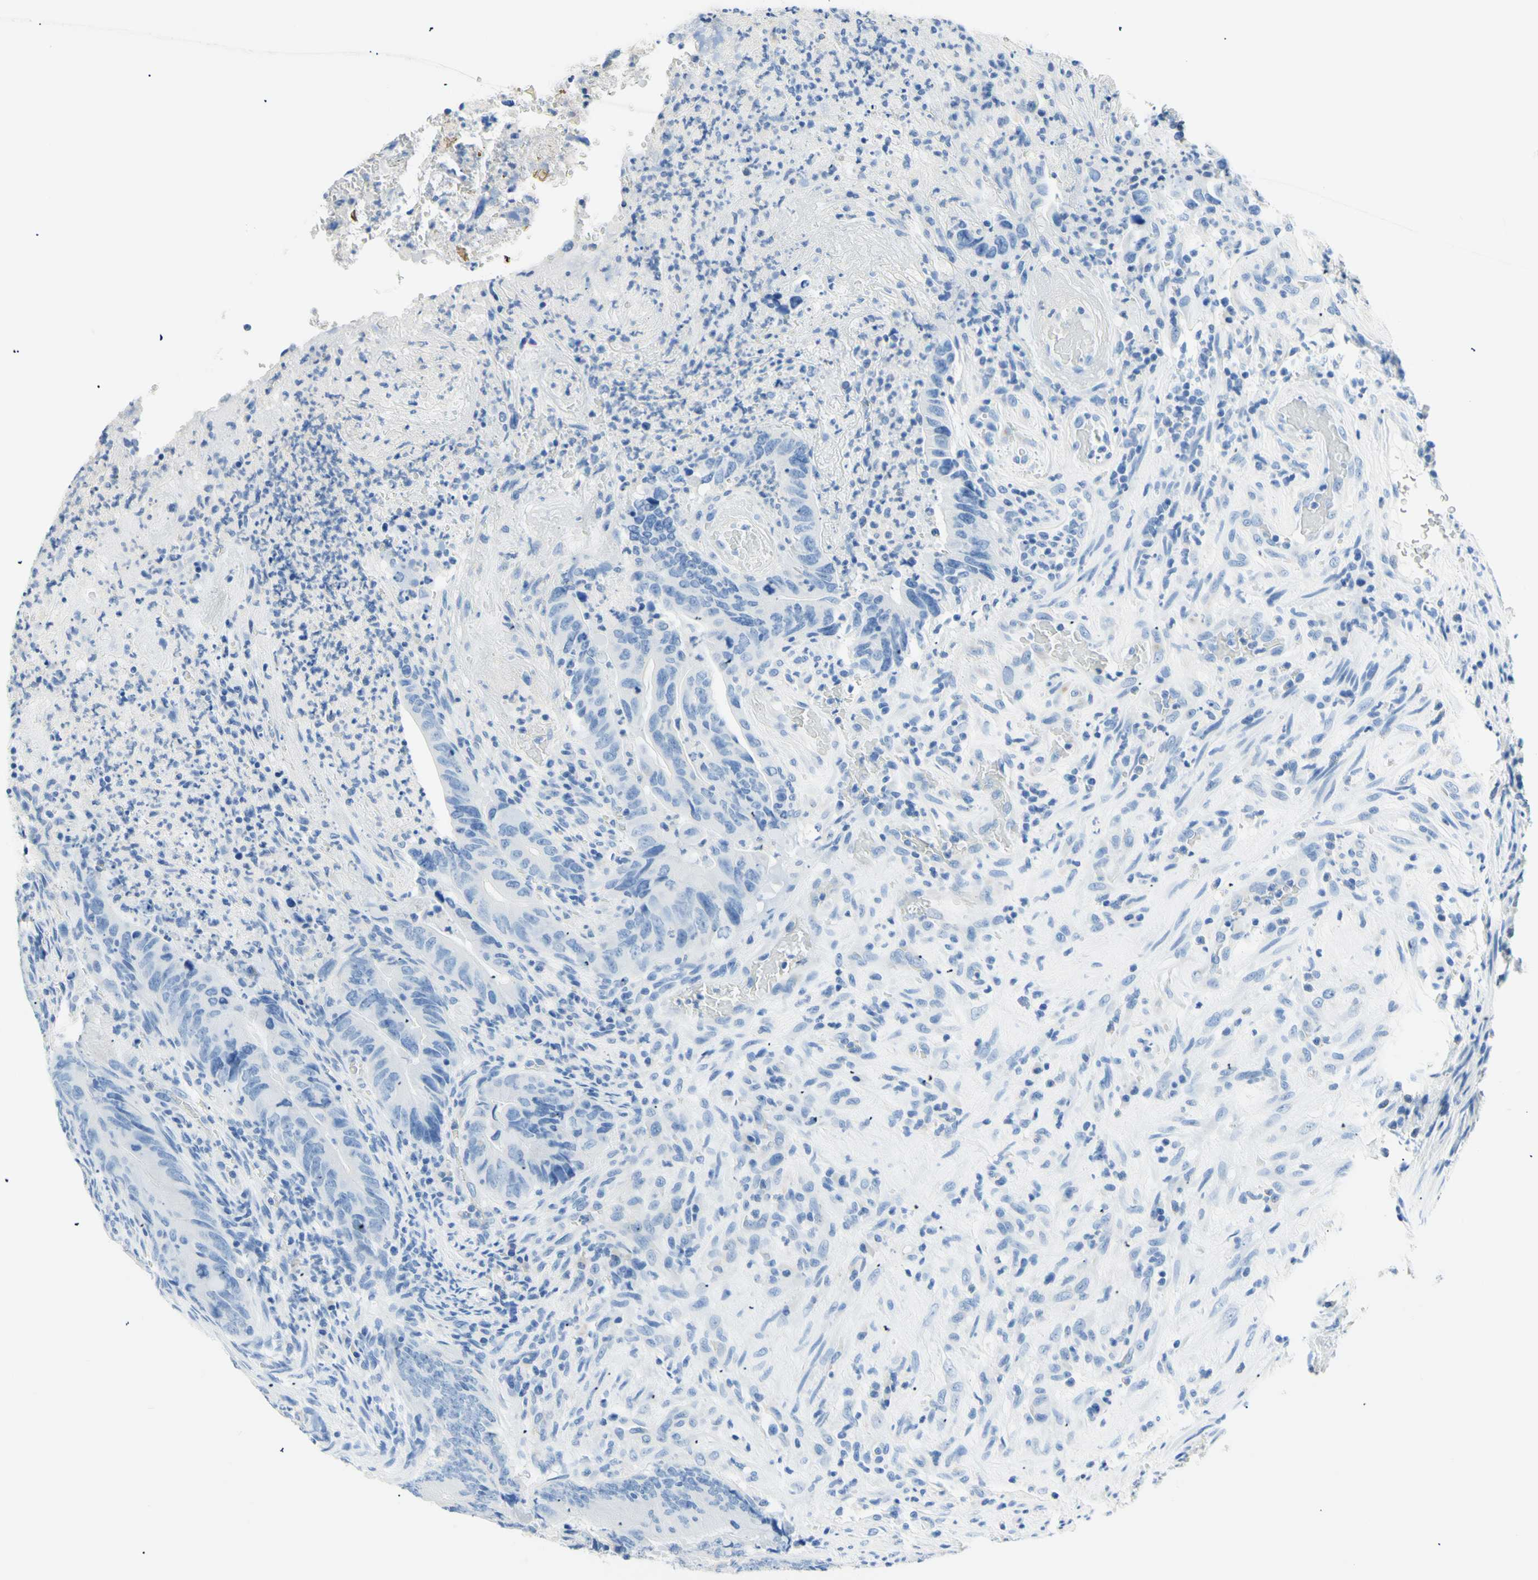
{"staining": {"intensity": "negative", "quantity": "none", "location": "none"}, "tissue": "colorectal cancer", "cell_type": "Tumor cells", "image_type": "cancer", "snomed": [{"axis": "morphology", "description": "Normal tissue, NOS"}, {"axis": "morphology", "description": "Adenocarcinoma, NOS"}, {"axis": "topography", "description": "Colon"}], "caption": "An IHC photomicrograph of adenocarcinoma (colorectal) is shown. There is no staining in tumor cells of adenocarcinoma (colorectal). Nuclei are stained in blue.", "gene": "HPCA", "patient": {"sex": "male", "age": 56}}